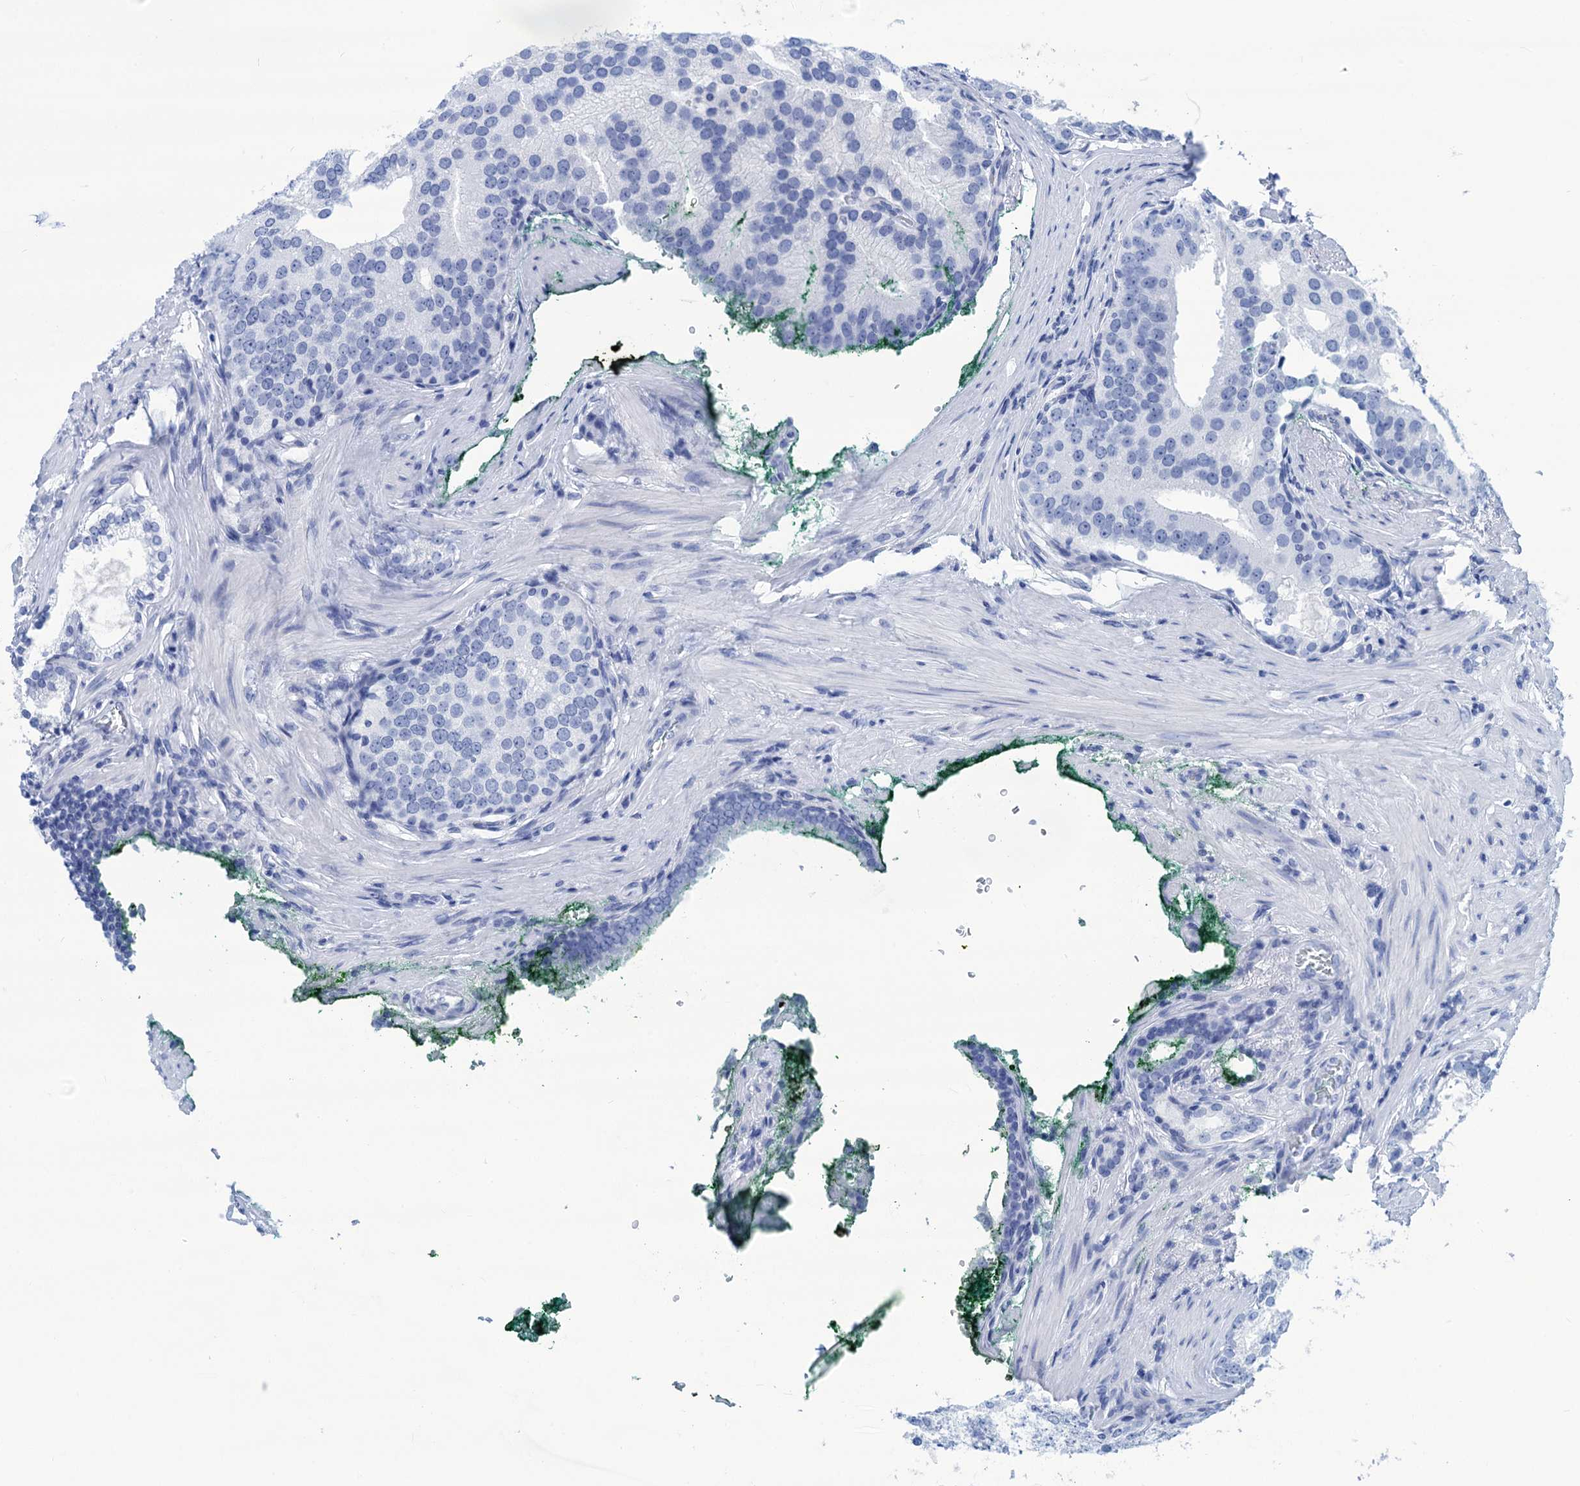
{"staining": {"intensity": "negative", "quantity": "none", "location": "none"}, "tissue": "prostate cancer", "cell_type": "Tumor cells", "image_type": "cancer", "snomed": [{"axis": "morphology", "description": "Adenocarcinoma, Low grade"}, {"axis": "topography", "description": "Prostate"}], "caption": "DAB immunohistochemical staining of low-grade adenocarcinoma (prostate) shows no significant staining in tumor cells.", "gene": "CABYR", "patient": {"sex": "male", "age": 71}}